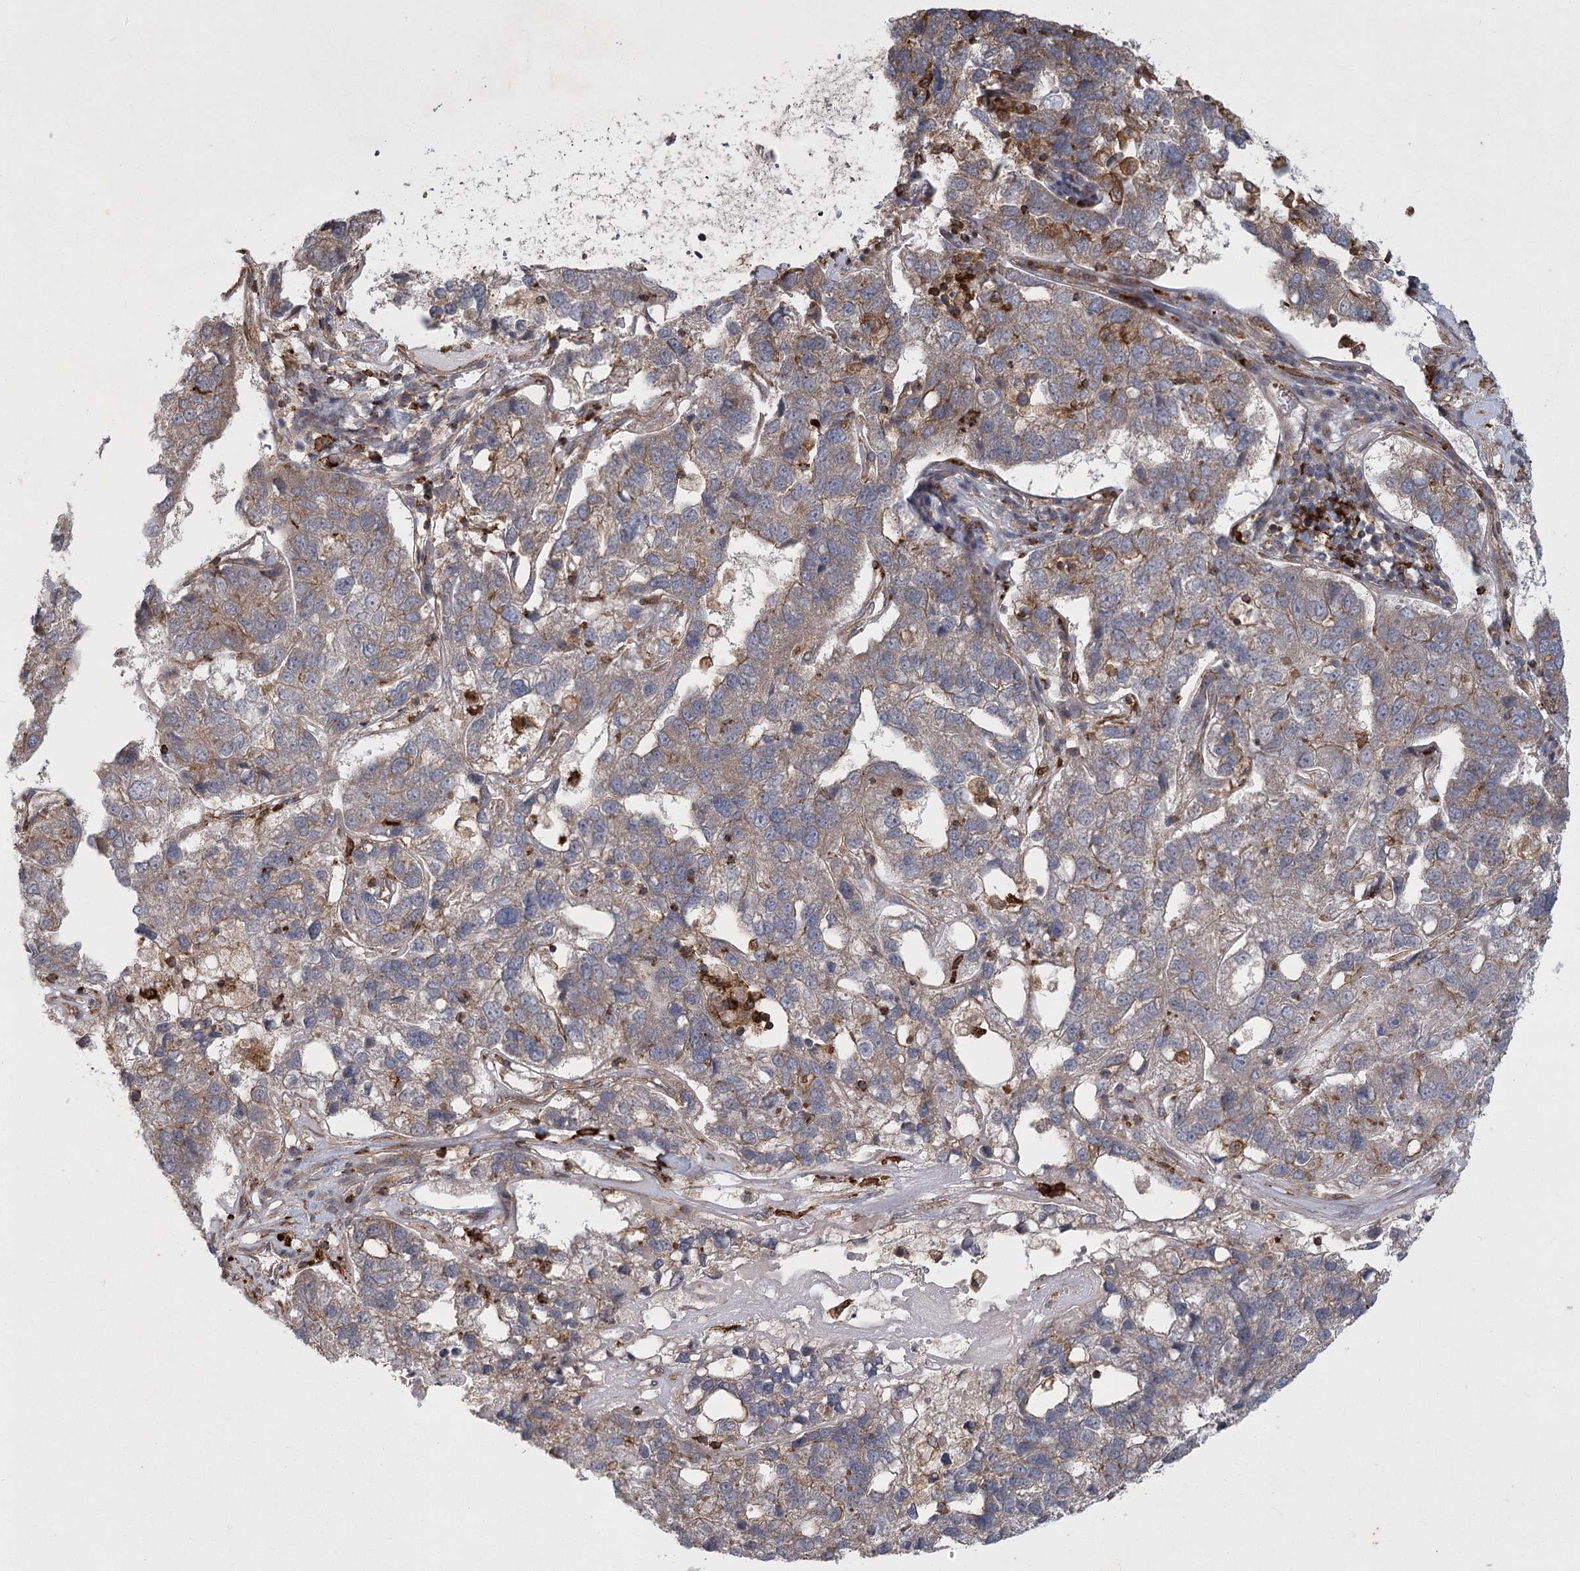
{"staining": {"intensity": "moderate", "quantity": "<25%", "location": "cytoplasmic/membranous"}, "tissue": "pancreatic cancer", "cell_type": "Tumor cells", "image_type": "cancer", "snomed": [{"axis": "morphology", "description": "Adenocarcinoma, NOS"}, {"axis": "topography", "description": "Pancreas"}], "caption": "Moderate cytoplasmic/membranous staining is seen in about <25% of tumor cells in pancreatic cancer (adenocarcinoma).", "gene": "MEPE", "patient": {"sex": "female", "age": 61}}